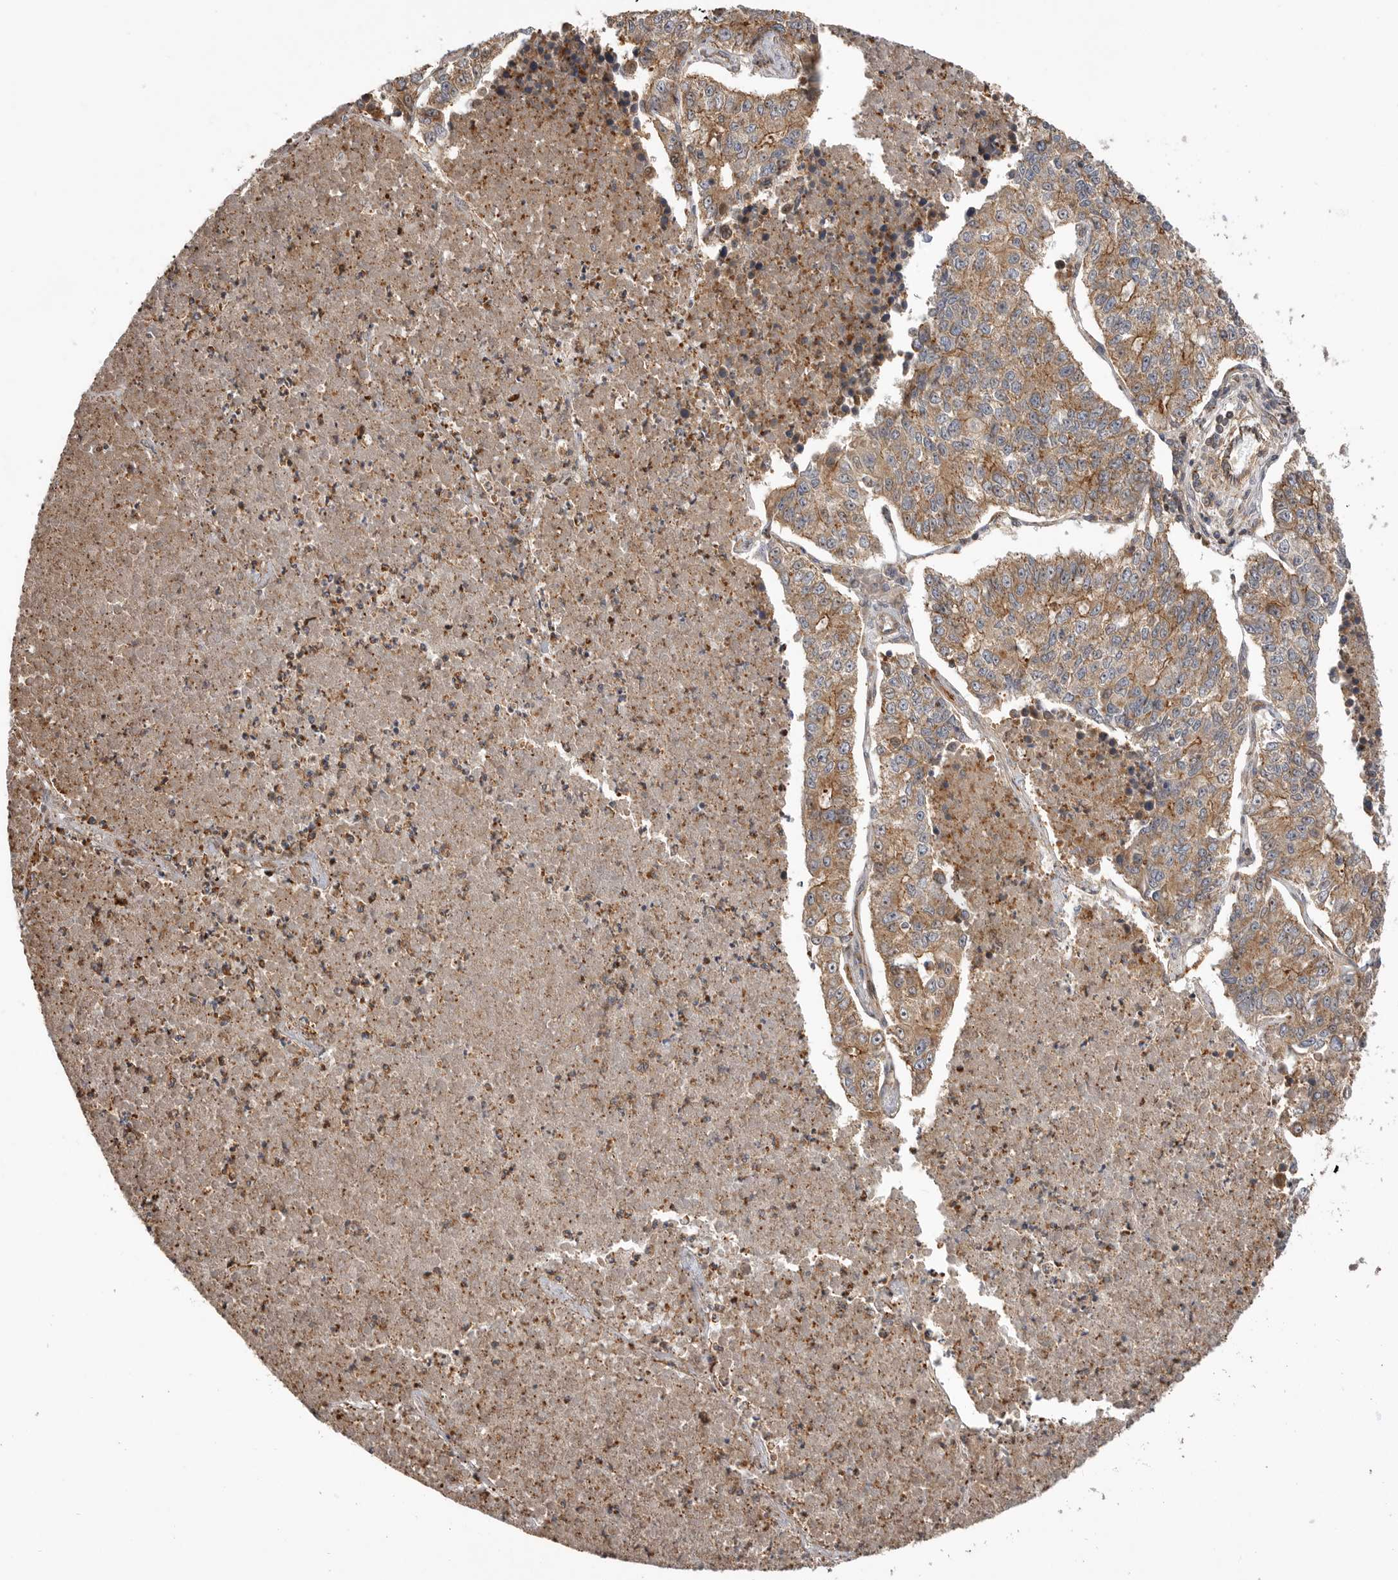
{"staining": {"intensity": "moderate", "quantity": ">75%", "location": "cytoplasmic/membranous"}, "tissue": "lung cancer", "cell_type": "Tumor cells", "image_type": "cancer", "snomed": [{"axis": "morphology", "description": "Adenocarcinoma, NOS"}, {"axis": "topography", "description": "Lung"}], "caption": "This photomicrograph reveals lung cancer stained with immunohistochemistry (IHC) to label a protein in brown. The cytoplasmic/membranous of tumor cells show moderate positivity for the protein. Nuclei are counter-stained blue.", "gene": "GPATCH2", "patient": {"sex": "male", "age": 49}}